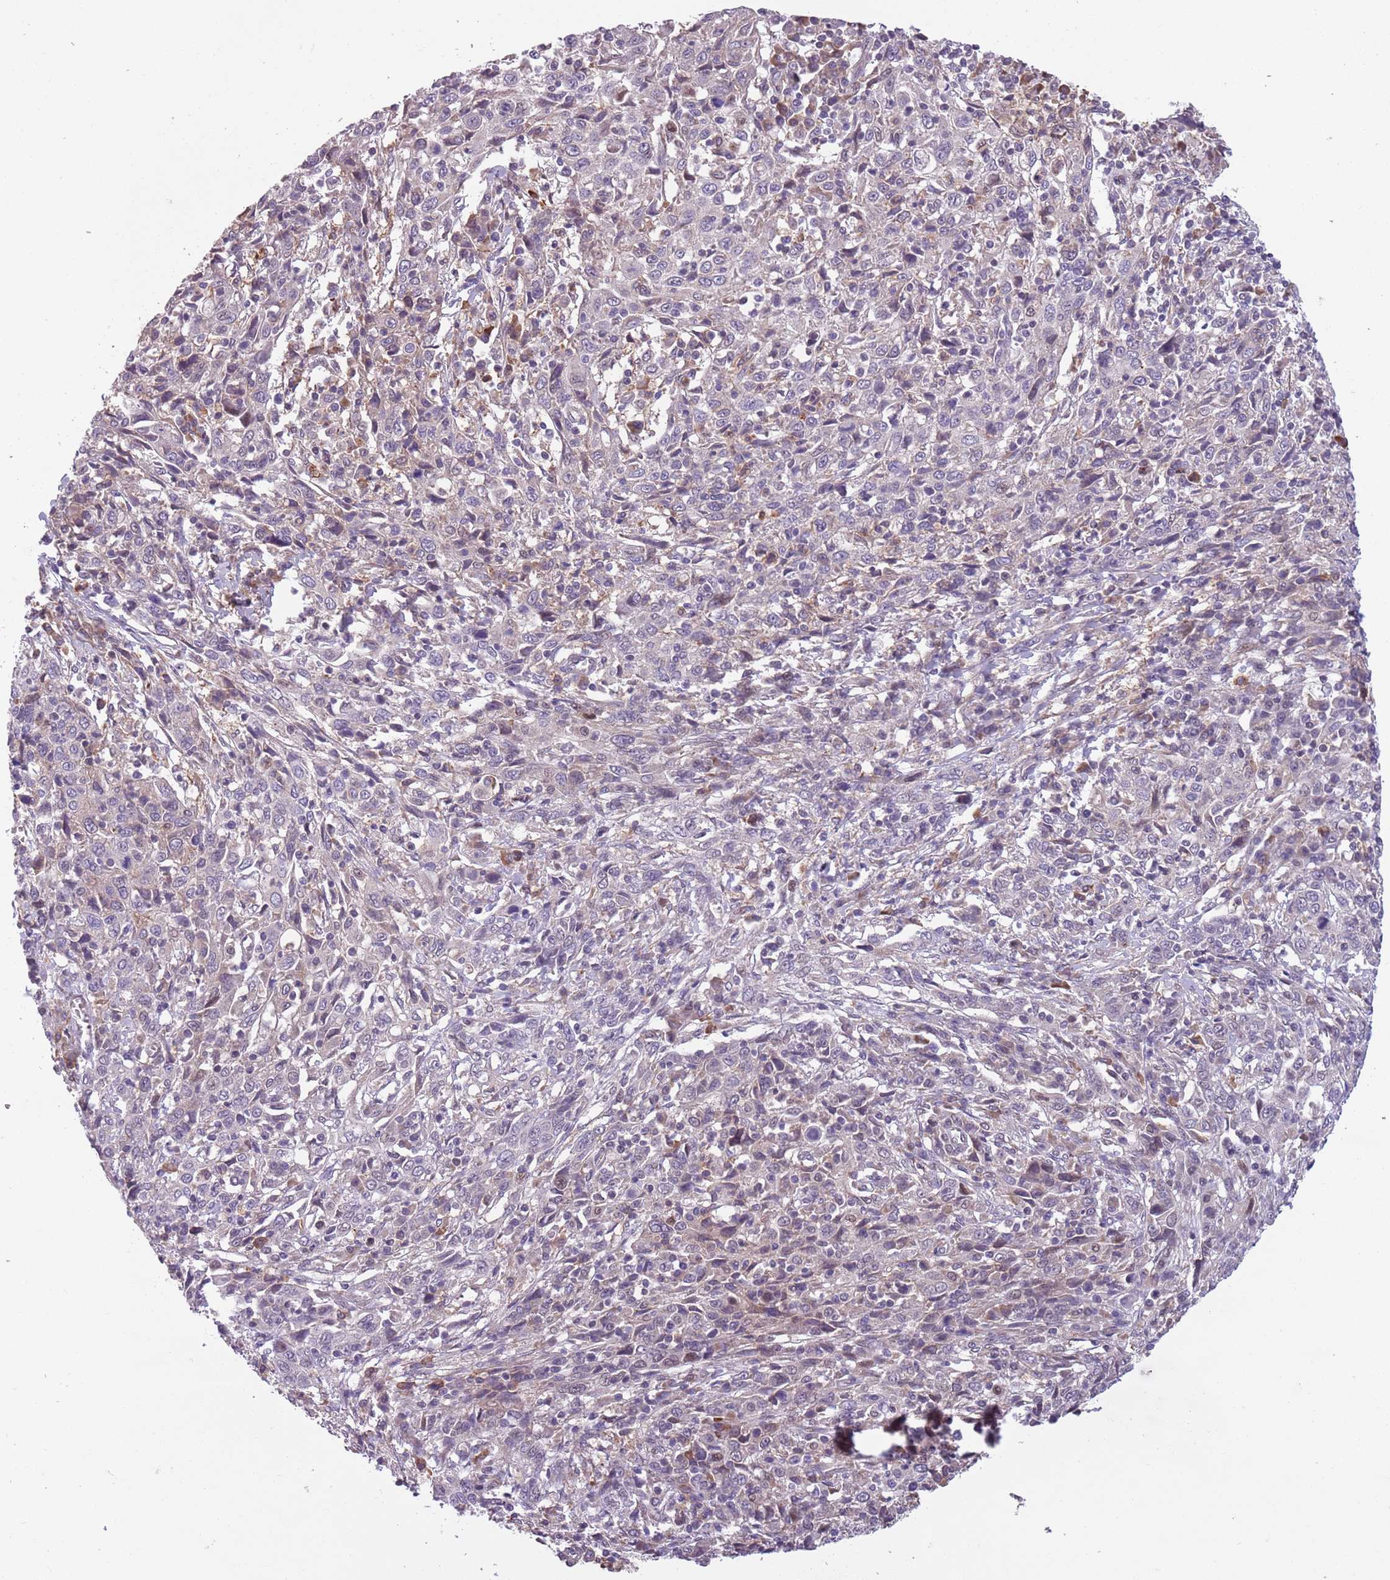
{"staining": {"intensity": "negative", "quantity": "none", "location": "none"}, "tissue": "cervical cancer", "cell_type": "Tumor cells", "image_type": "cancer", "snomed": [{"axis": "morphology", "description": "Squamous cell carcinoma, NOS"}, {"axis": "topography", "description": "Cervix"}], "caption": "Immunohistochemical staining of cervical squamous cell carcinoma shows no significant expression in tumor cells.", "gene": "JAML", "patient": {"sex": "female", "age": 46}}